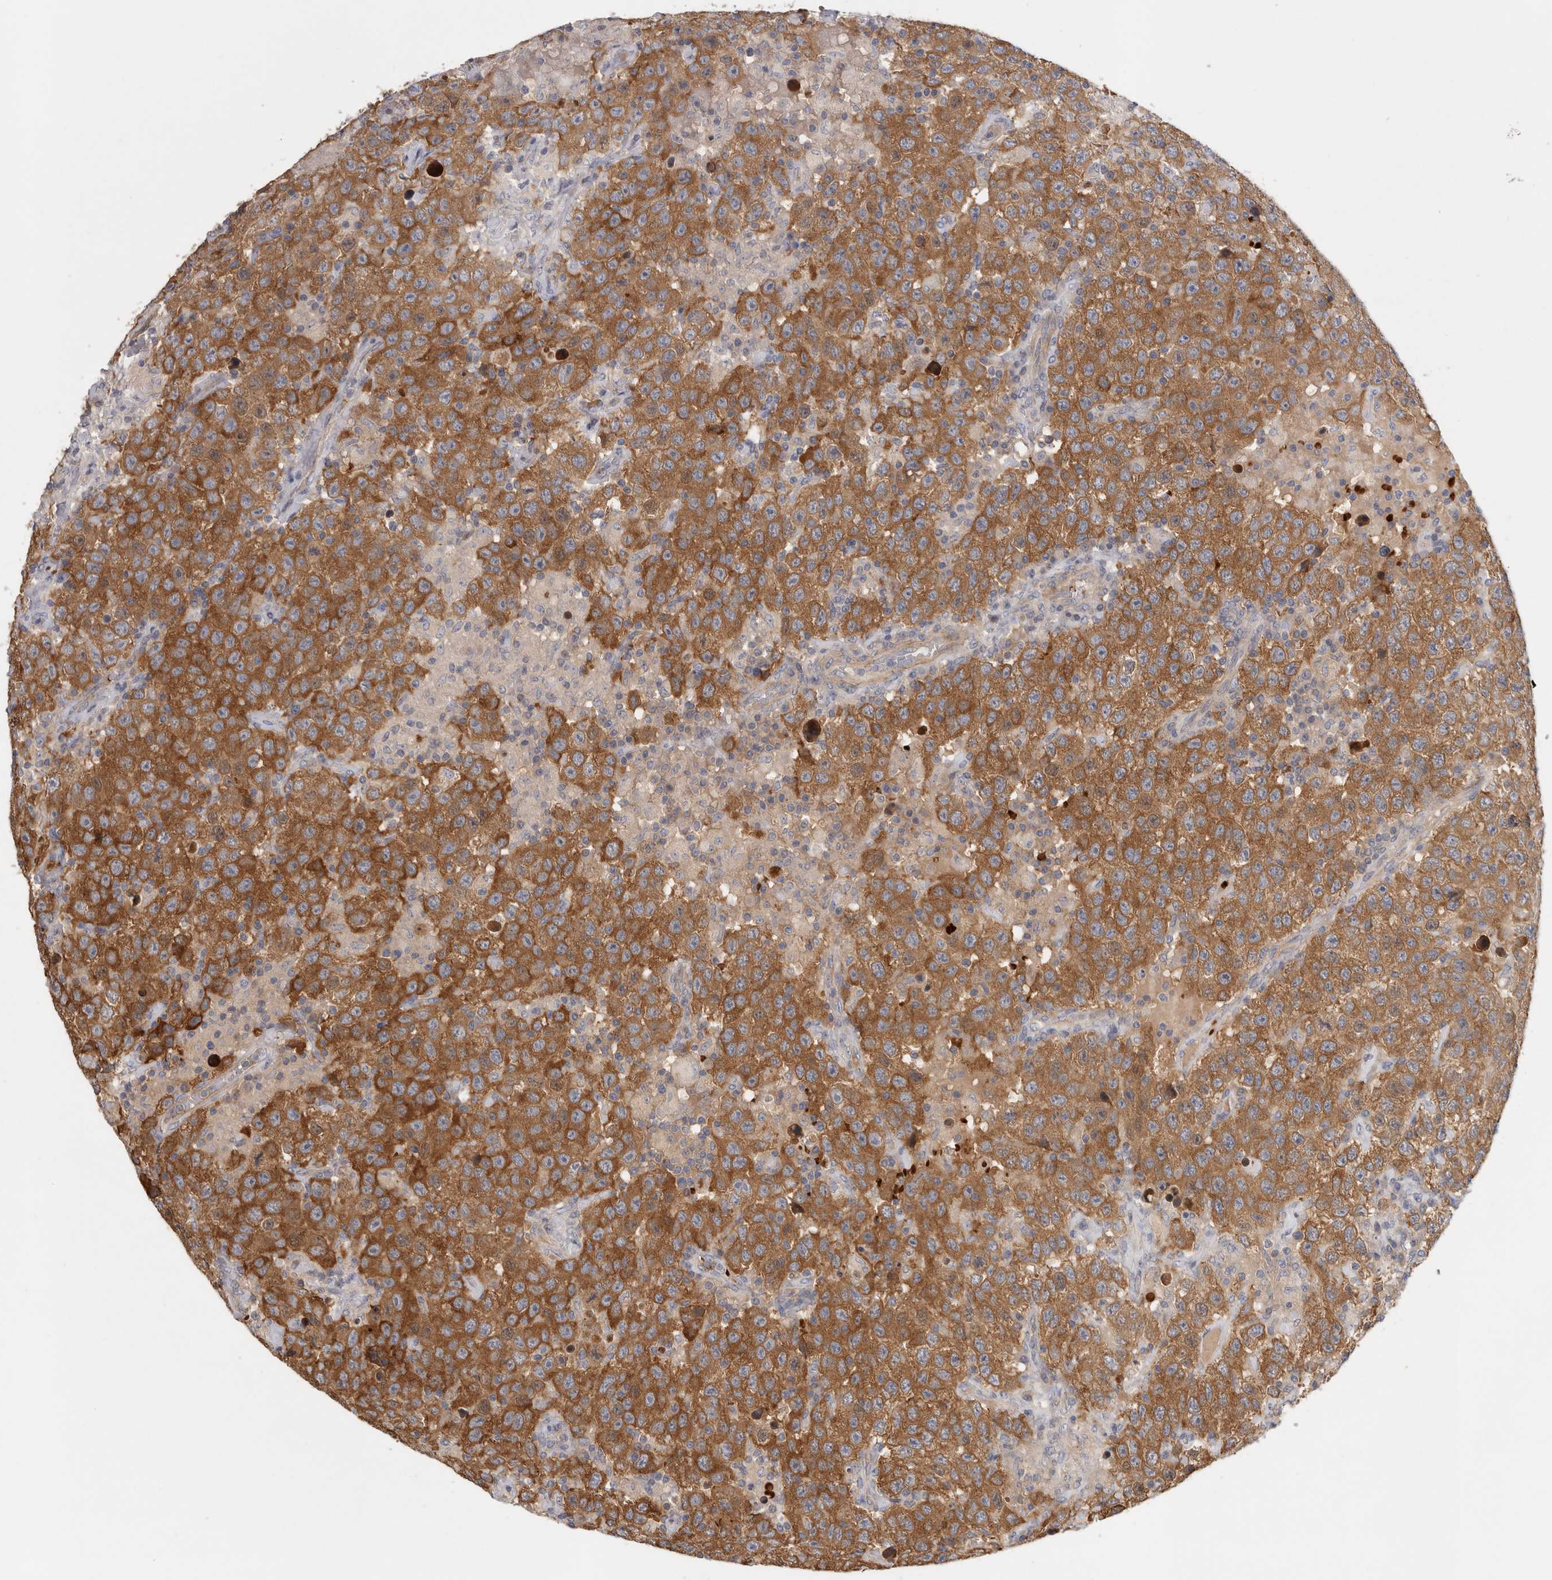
{"staining": {"intensity": "moderate", "quantity": ">75%", "location": "cytoplasmic/membranous"}, "tissue": "testis cancer", "cell_type": "Tumor cells", "image_type": "cancer", "snomed": [{"axis": "morphology", "description": "Seminoma, NOS"}, {"axis": "topography", "description": "Testis"}], "caption": "Immunohistochemical staining of human testis cancer (seminoma) demonstrates medium levels of moderate cytoplasmic/membranous expression in approximately >75% of tumor cells.", "gene": "CFAP298", "patient": {"sex": "male", "age": 41}}